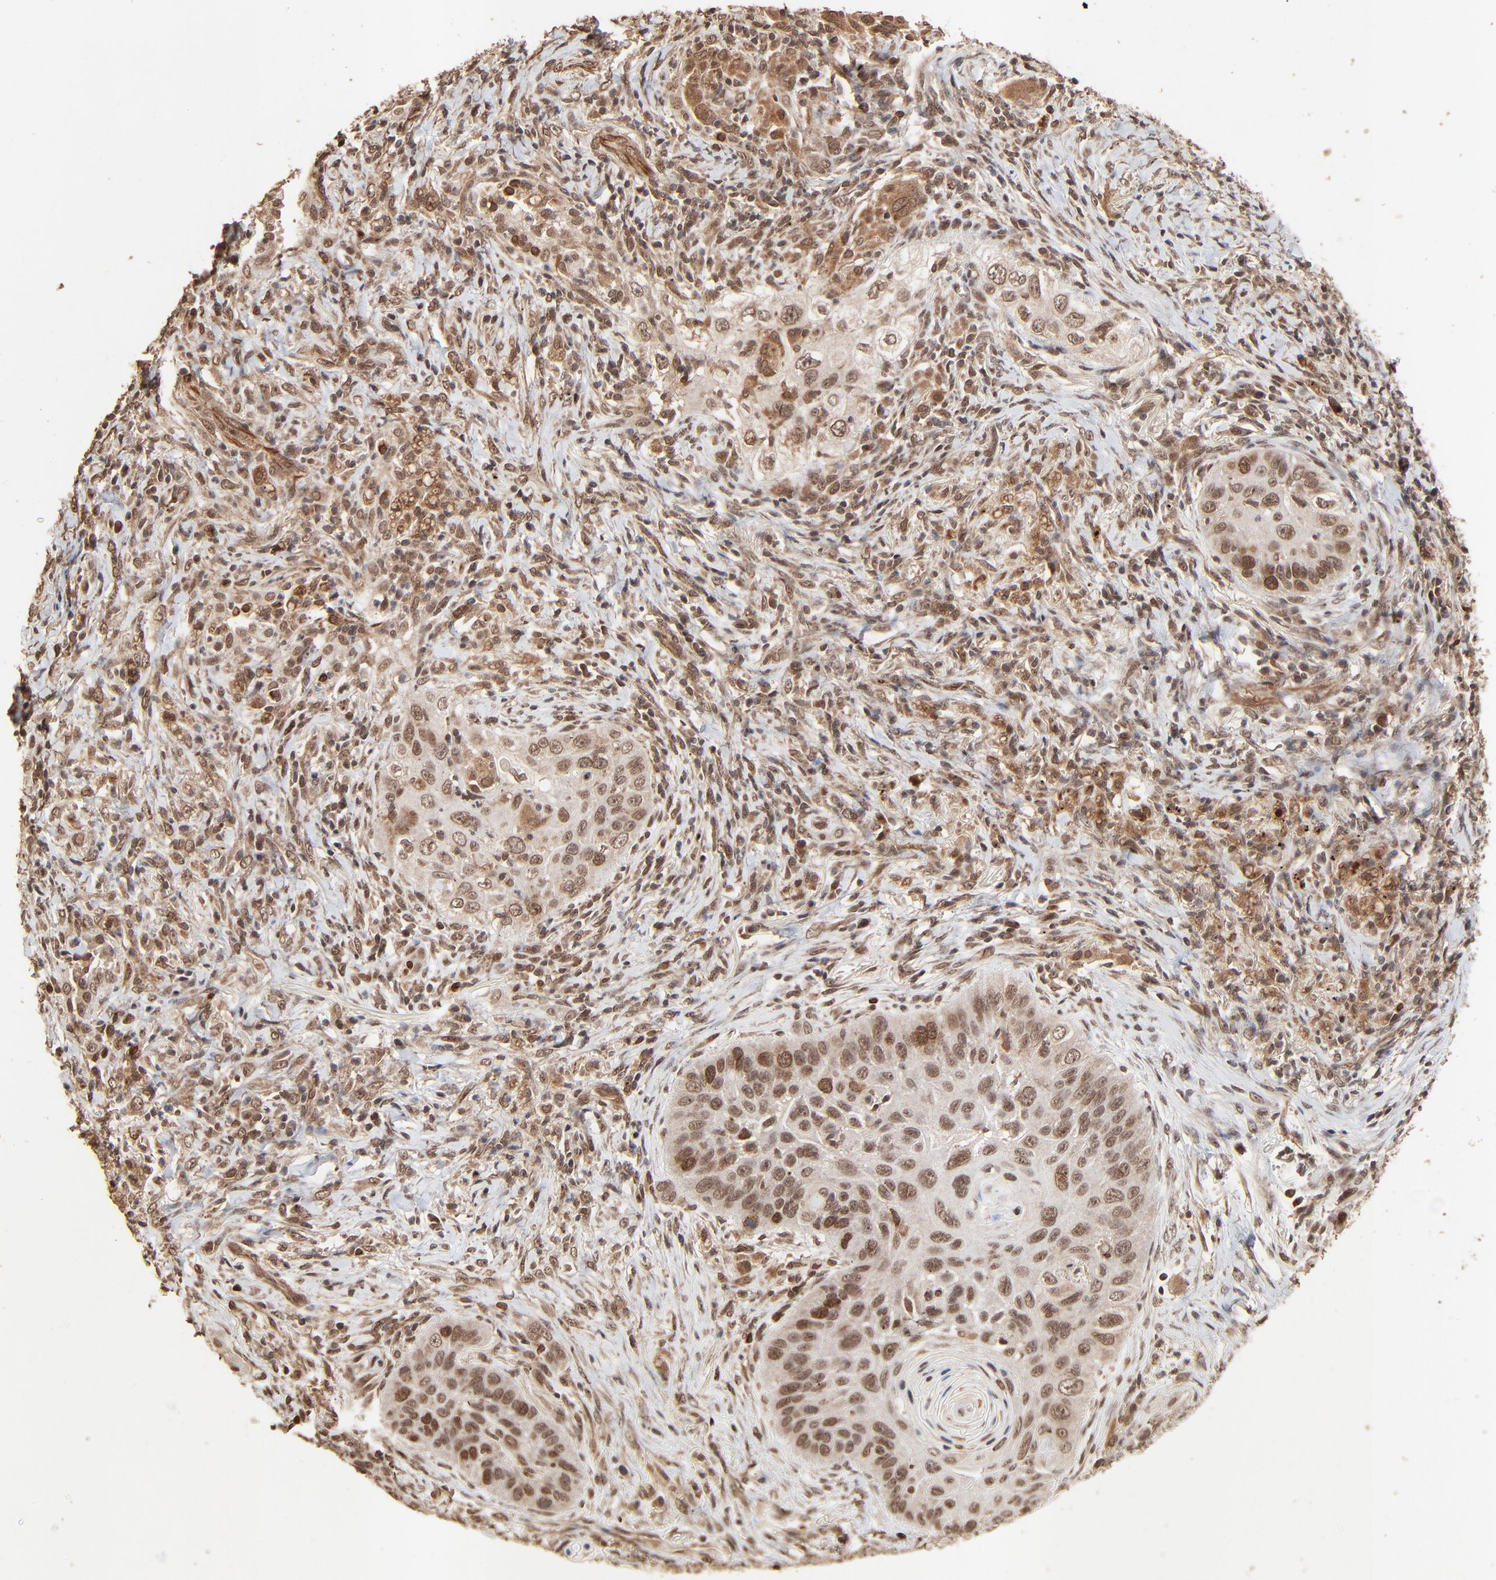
{"staining": {"intensity": "moderate", "quantity": ">75%", "location": "cytoplasmic/membranous,nuclear"}, "tissue": "lung cancer", "cell_type": "Tumor cells", "image_type": "cancer", "snomed": [{"axis": "morphology", "description": "Squamous cell carcinoma, NOS"}, {"axis": "topography", "description": "Lung"}], "caption": "The micrograph exhibits immunohistochemical staining of lung cancer. There is moderate cytoplasmic/membranous and nuclear staining is seen in about >75% of tumor cells. Ihc stains the protein in brown and the nuclei are stained blue.", "gene": "FAM227A", "patient": {"sex": "female", "age": 67}}